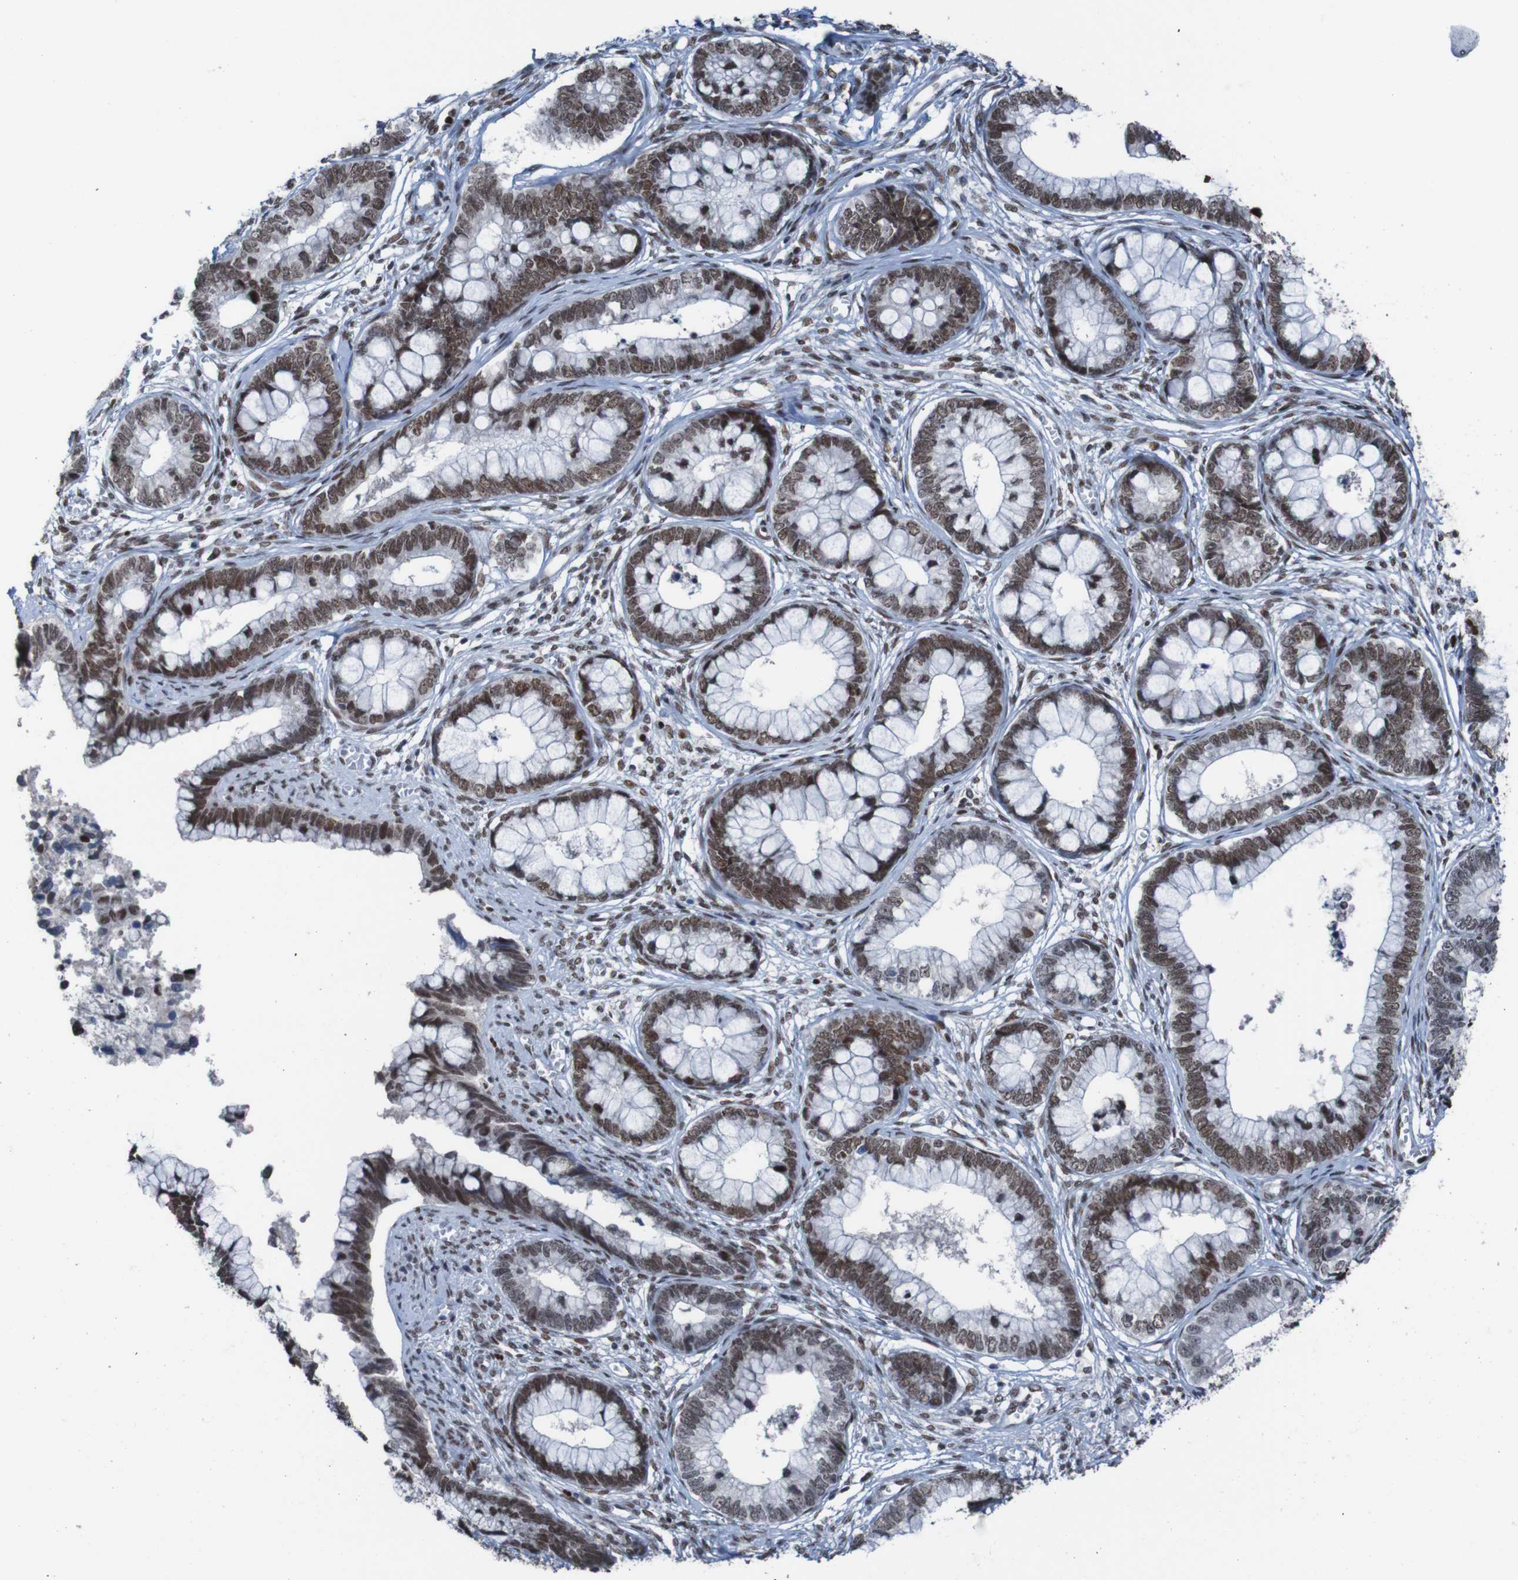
{"staining": {"intensity": "strong", "quantity": ">75%", "location": "nuclear"}, "tissue": "cervical cancer", "cell_type": "Tumor cells", "image_type": "cancer", "snomed": [{"axis": "morphology", "description": "Adenocarcinoma, NOS"}, {"axis": "topography", "description": "Cervix"}], "caption": "Protein expression by IHC exhibits strong nuclear positivity in about >75% of tumor cells in adenocarcinoma (cervical).", "gene": "PHF2", "patient": {"sex": "female", "age": 44}}